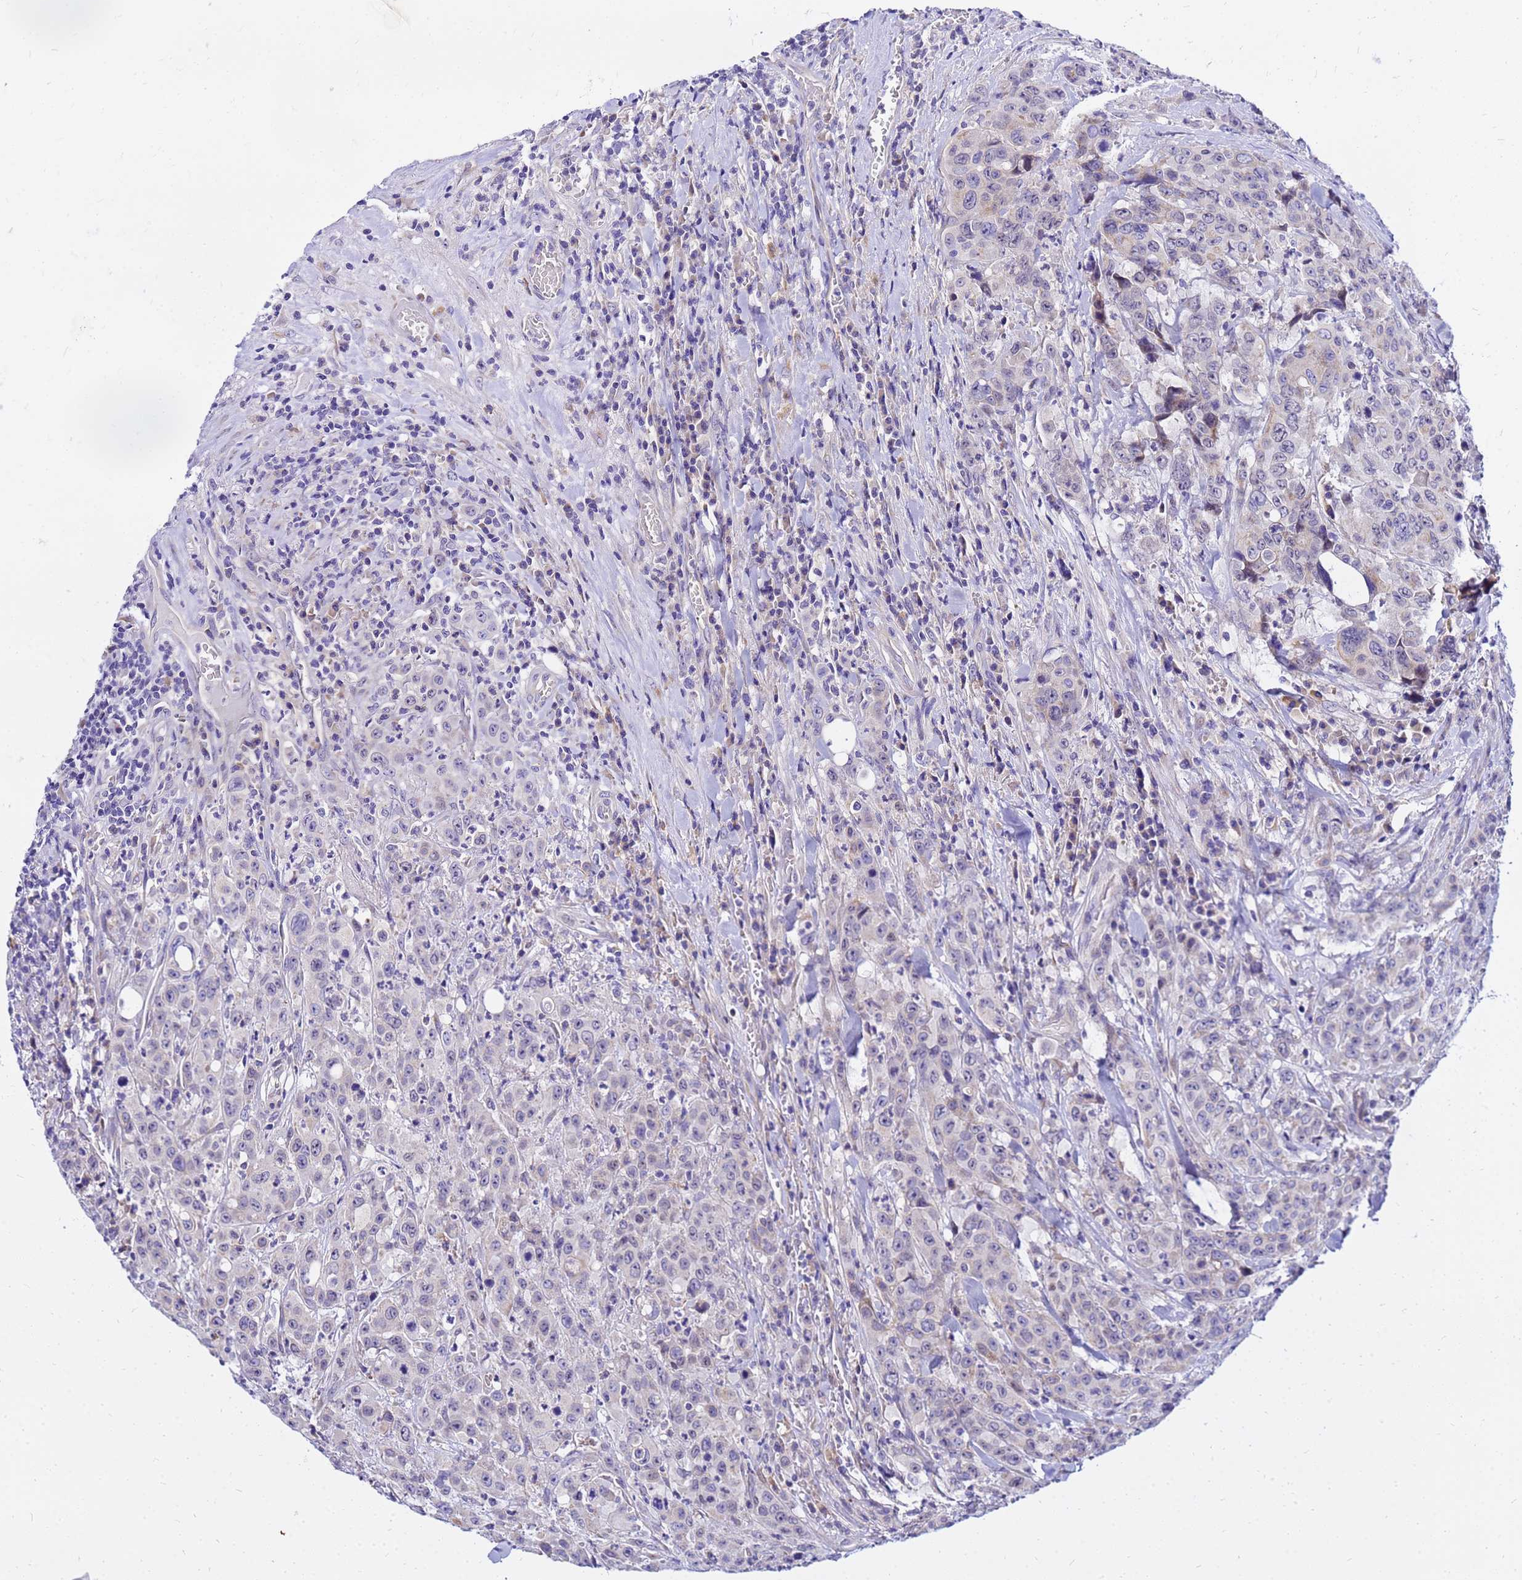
{"staining": {"intensity": "negative", "quantity": "none", "location": "none"}, "tissue": "colorectal cancer", "cell_type": "Tumor cells", "image_type": "cancer", "snomed": [{"axis": "morphology", "description": "Adenocarcinoma, NOS"}, {"axis": "topography", "description": "Colon"}], "caption": "Immunohistochemistry photomicrograph of neoplastic tissue: human colorectal adenocarcinoma stained with DAB (3,3'-diaminobenzidine) exhibits no significant protein positivity in tumor cells. (DAB immunohistochemistry (IHC) visualized using brightfield microscopy, high magnification).", "gene": "HERC5", "patient": {"sex": "male", "age": 62}}